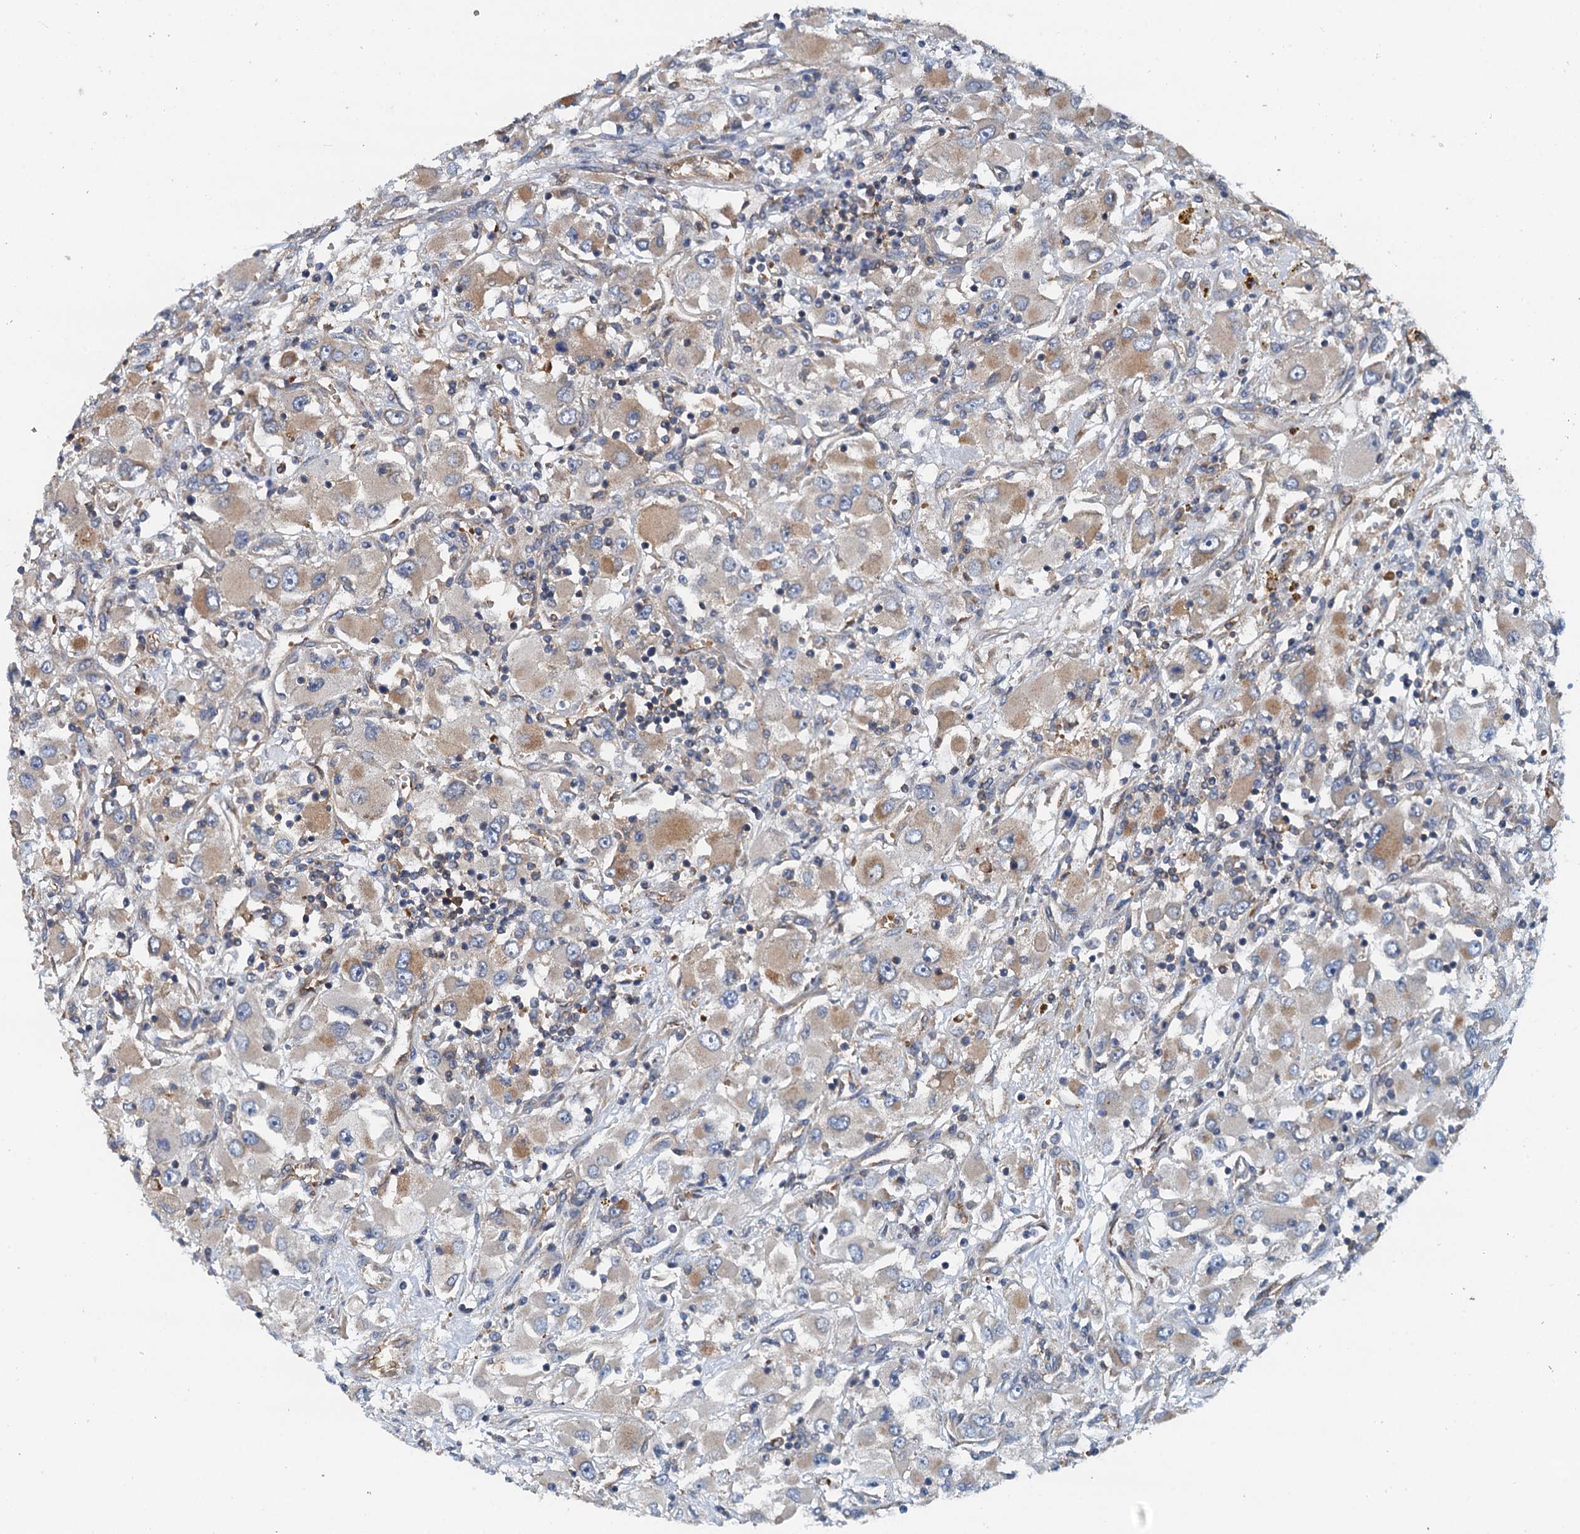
{"staining": {"intensity": "weak", "quantity": "25%-75%", "location": "cytoplasmic/membranous"}, "tissue": "renal cancer", "cell_type": "Tumor cells", "image_type": "cancer", "snomed": [{"axis": "morphology", "description": "Adenocarcinoma, NOS"}, {"axis": "topography", "description": "Kidney"}], "caption": "Immunohistochemistry of human renal cancer reveals low levels of weak cytoplasmic/membranous positivity in about 25%-75% of tumor cells. (brown staining indicates protein expression, while blue staining denotes nuclei).", "gene": "ROGDI", "patient": {"sex": "female", "age": 52}}